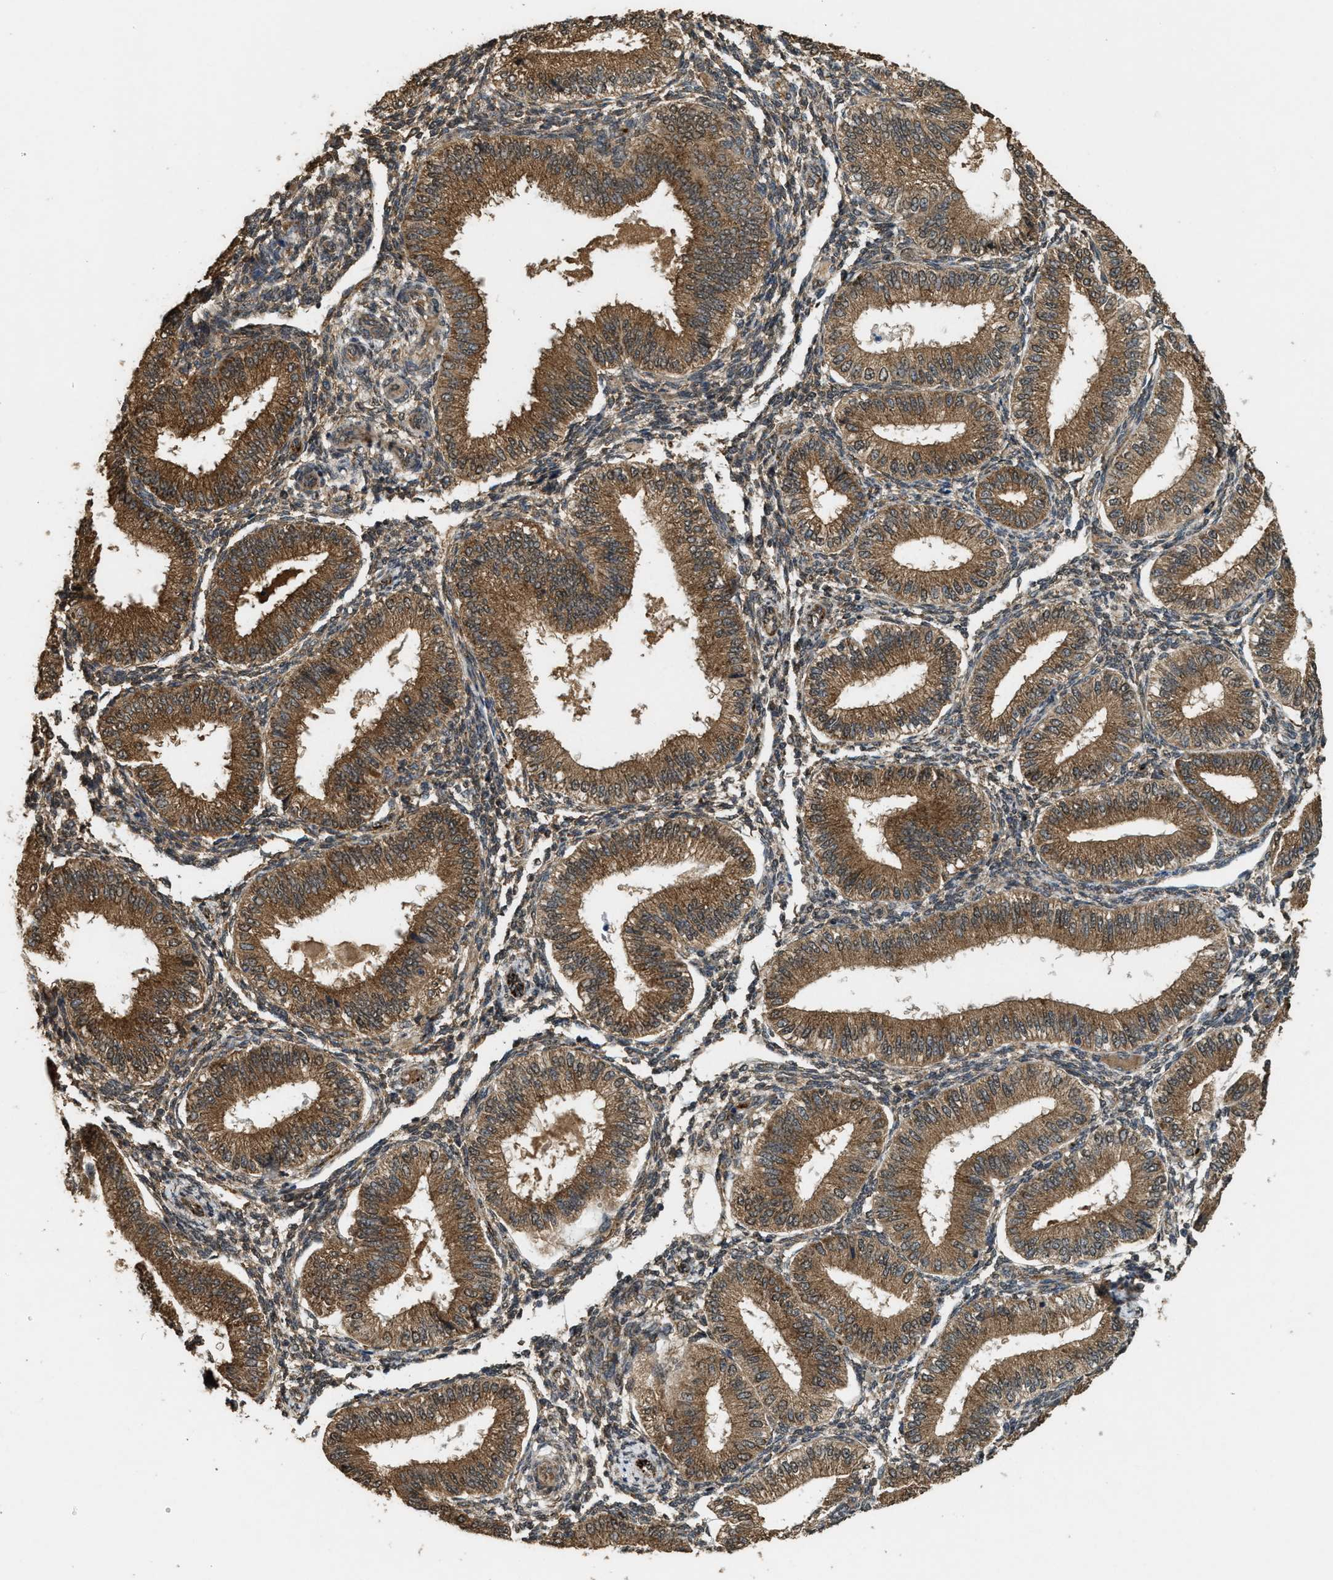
{"staining": {"intensity": "moderate", "quantity": "25%-75%", "location": "cytoplasmic/membranous"}, "tissue": "endometrium", "cell_type": "Cells in endometrial stroma", "image_type": "normal", "snomed": [{"axis": "morphology", "description": "Normal tissue, NOS"}, {"axis": "topography", "description": "Endometrium"}], "caption": "This is an image of immunohistochemistry staining of normal endometrium, which shows moderate expression in the cytoplasmic/membranous of cells in endometrial stroma.", "gene": "ARHGEF5", "patient": {"sex": "female", "age": 39}}